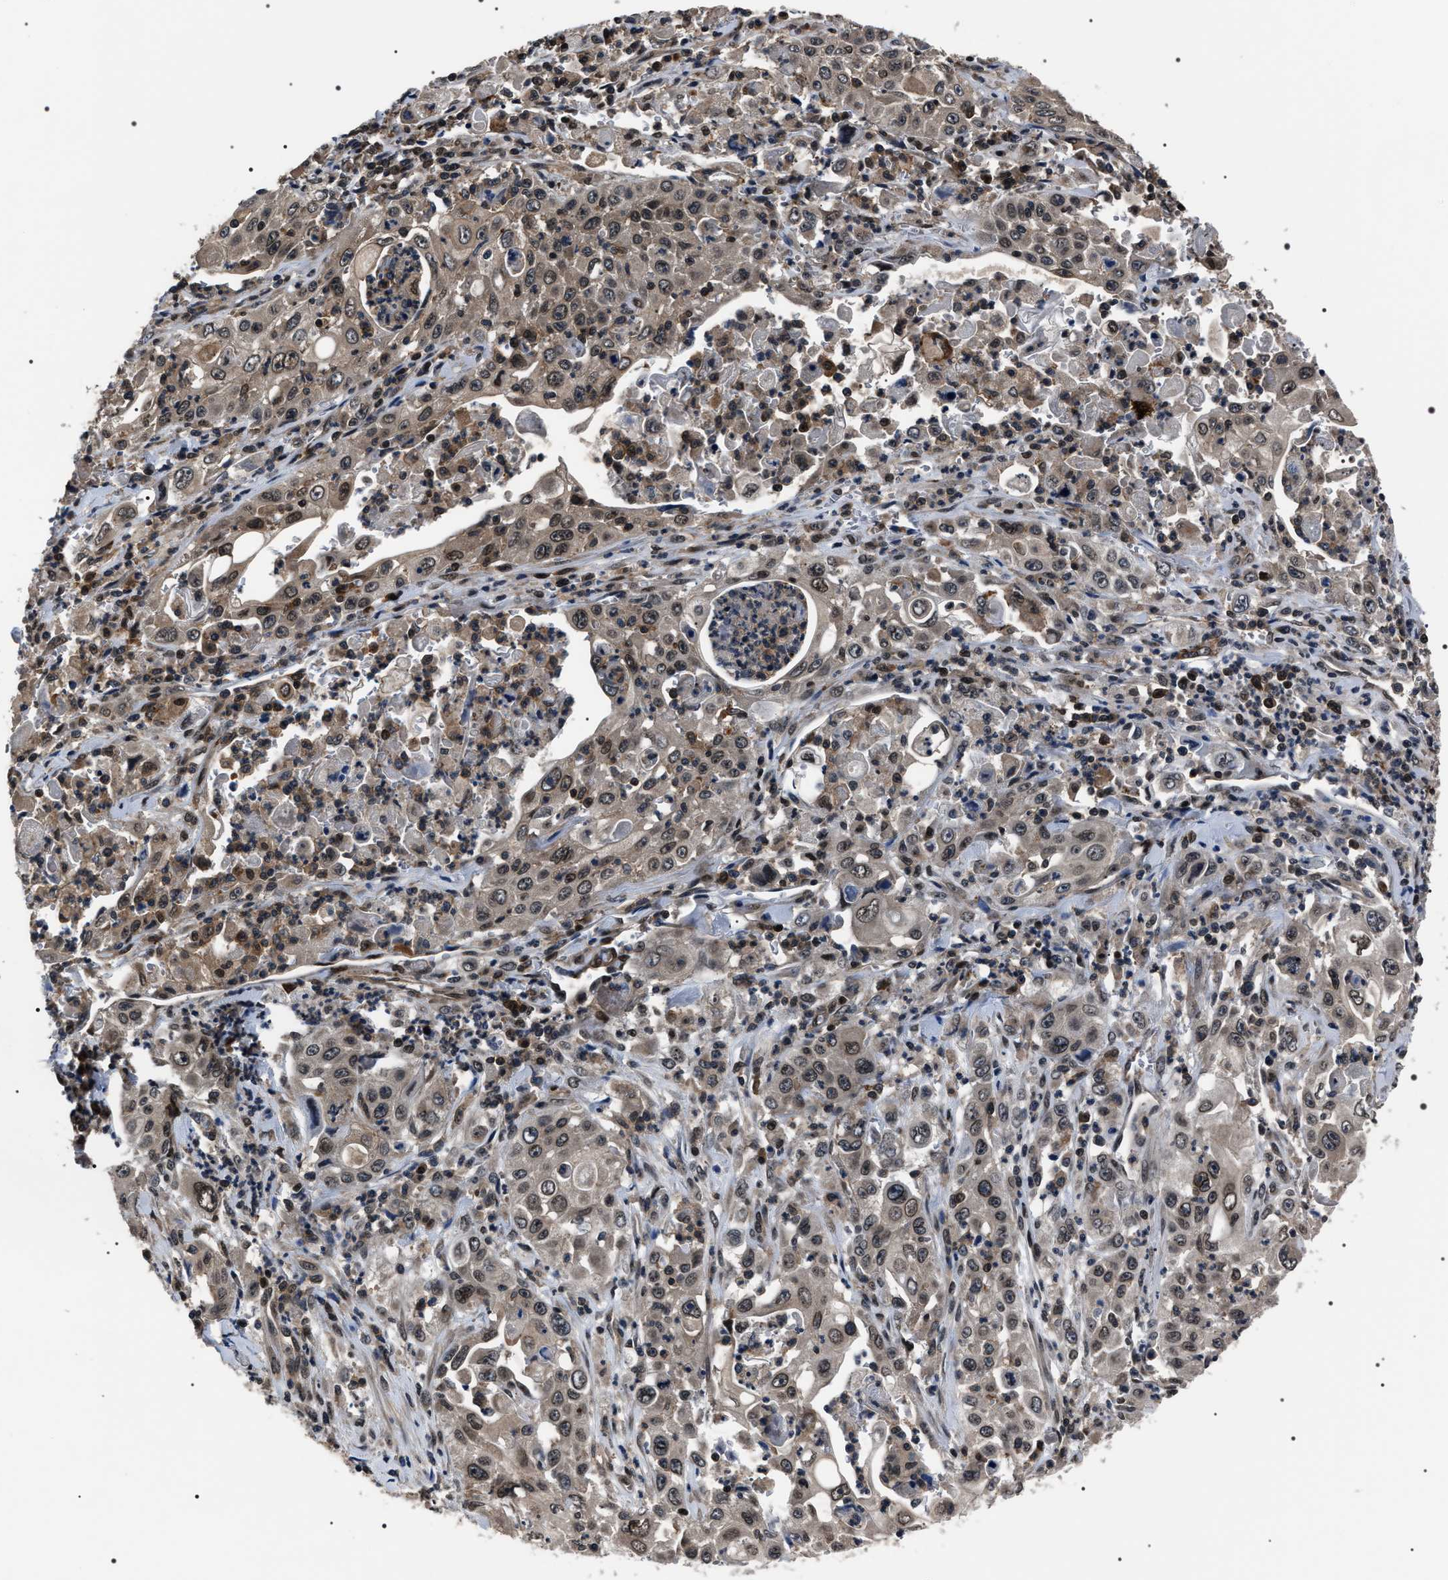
{"staining": {"intensity": "weak", "quantity": ">75%", "location": "cytoplasmic/membranous,nuclear"}, "tissue": "pancreatic cancer", "cell_type": "Tumor cells", "image_type": "cancer", "snomed": [{"axis": "morphology", "description": "Adenocarcinoma, NOS"}, {"axis": "topography", "description": "Pancreas"}], "caption": "This is a photomicrograph of immunohistochemistry (IHC) staining of adenocarcinoma (pancreatic), which shows weak expression in the cytoplasmic/membranous and nuclear of tumor cells.", "gene": "SIPA1", "patient": {"sex": "male", "age": 70}}